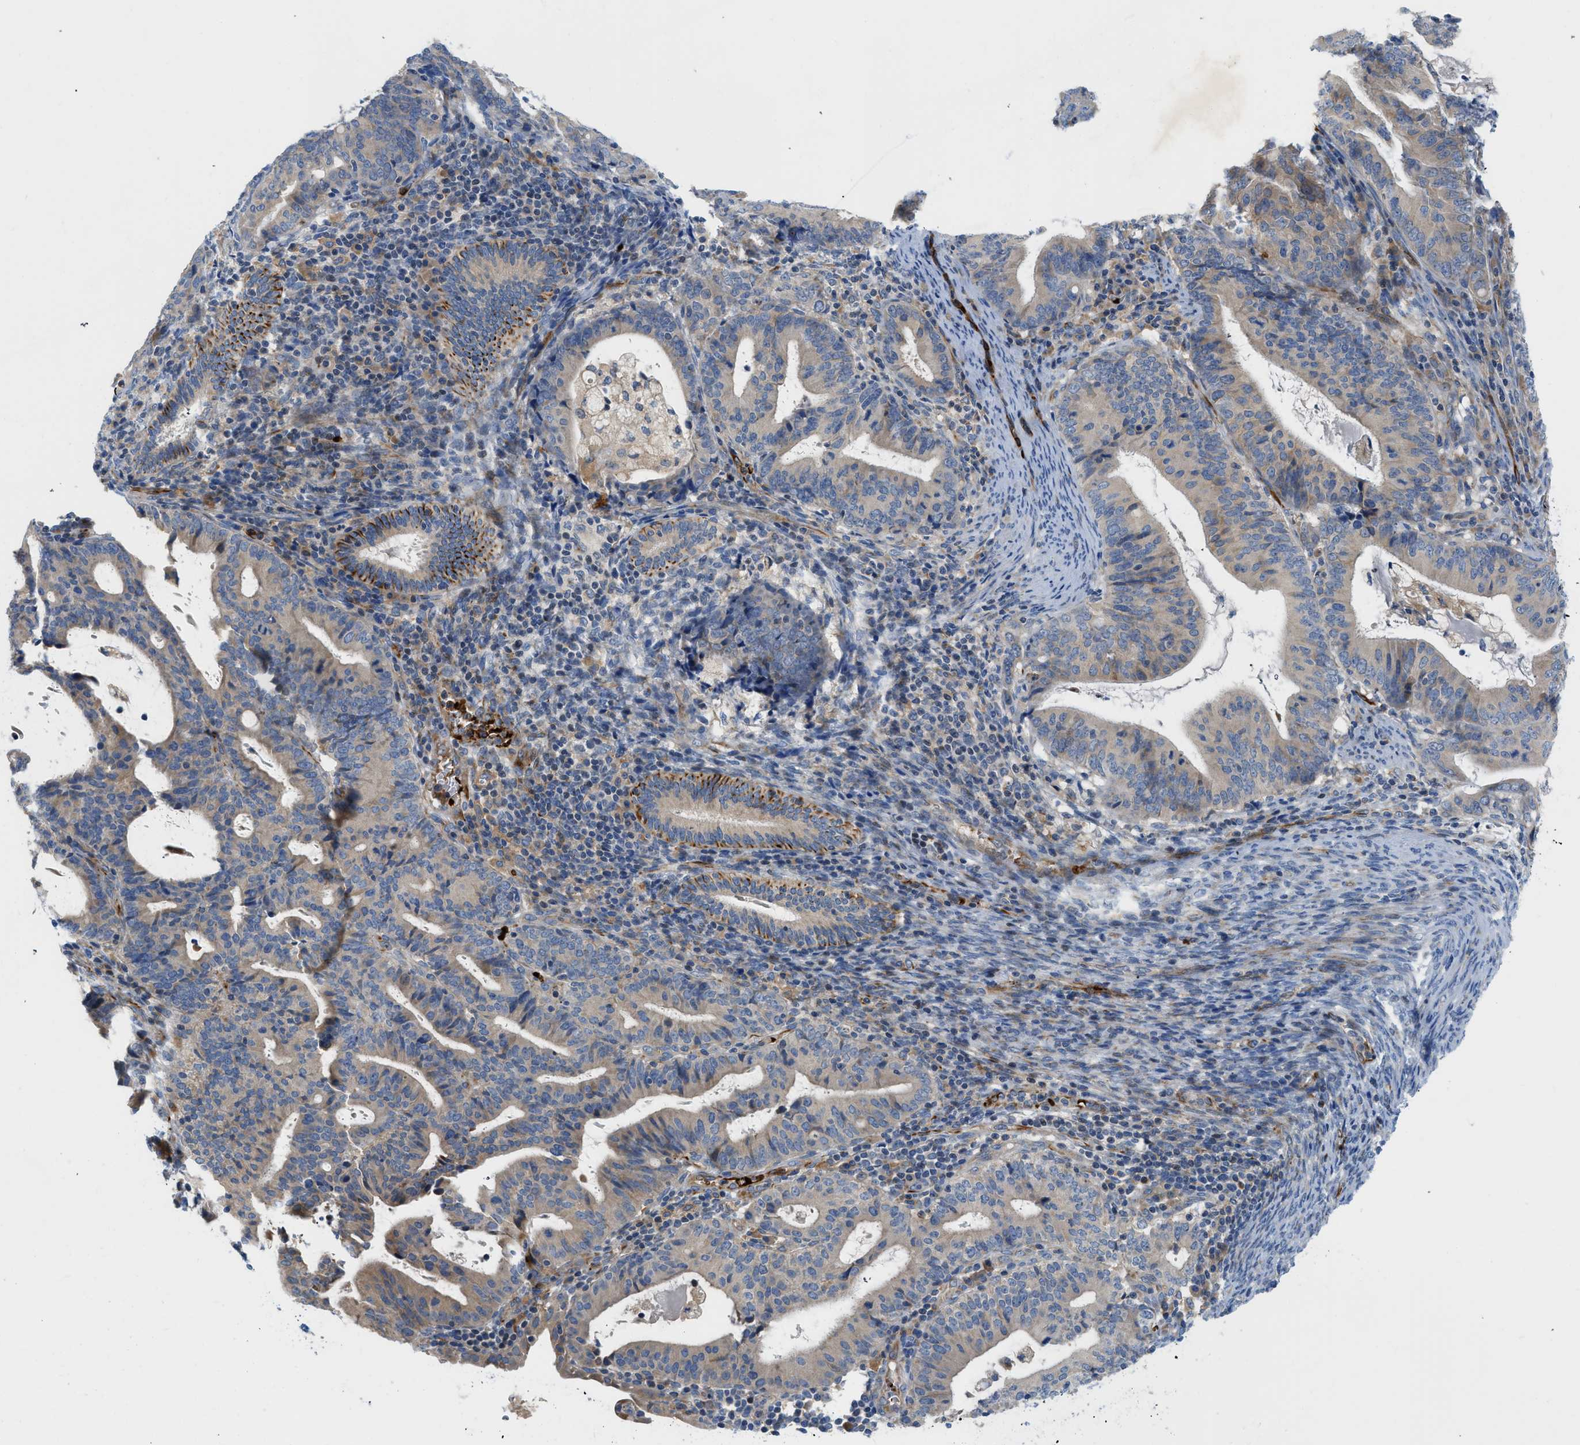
{"staining": {"intensity": "weak", "quantity": "25%-75%", "location": "cytoplasmic/membranous"}, "tissue": "endometrial cancer", "cell_type": "Tumor cells", "image_type": "cancer", "snomed": [{"axis": "morphology", "description": "Adenocarcinoma, NOS"}, {"axis": "topography", "description": "Uterus"}], "caption": "High-magnification brightfield microscopy of endometrial adenocarcinoma stained with DAB (brown) and counterstained with hematoxylin (blue). tumor cells exhibit weak cytoplasmic/membranous staining is present in about25%-75% of cells. The staining is performed using DAB (3,3'-diaminobenzidine) brown chromogen to label protein expression. The nuclei are counter-stained blue using hematoxylin.", "gene": "ZNF831", "patient": {"sex": "female", "age": 83}}